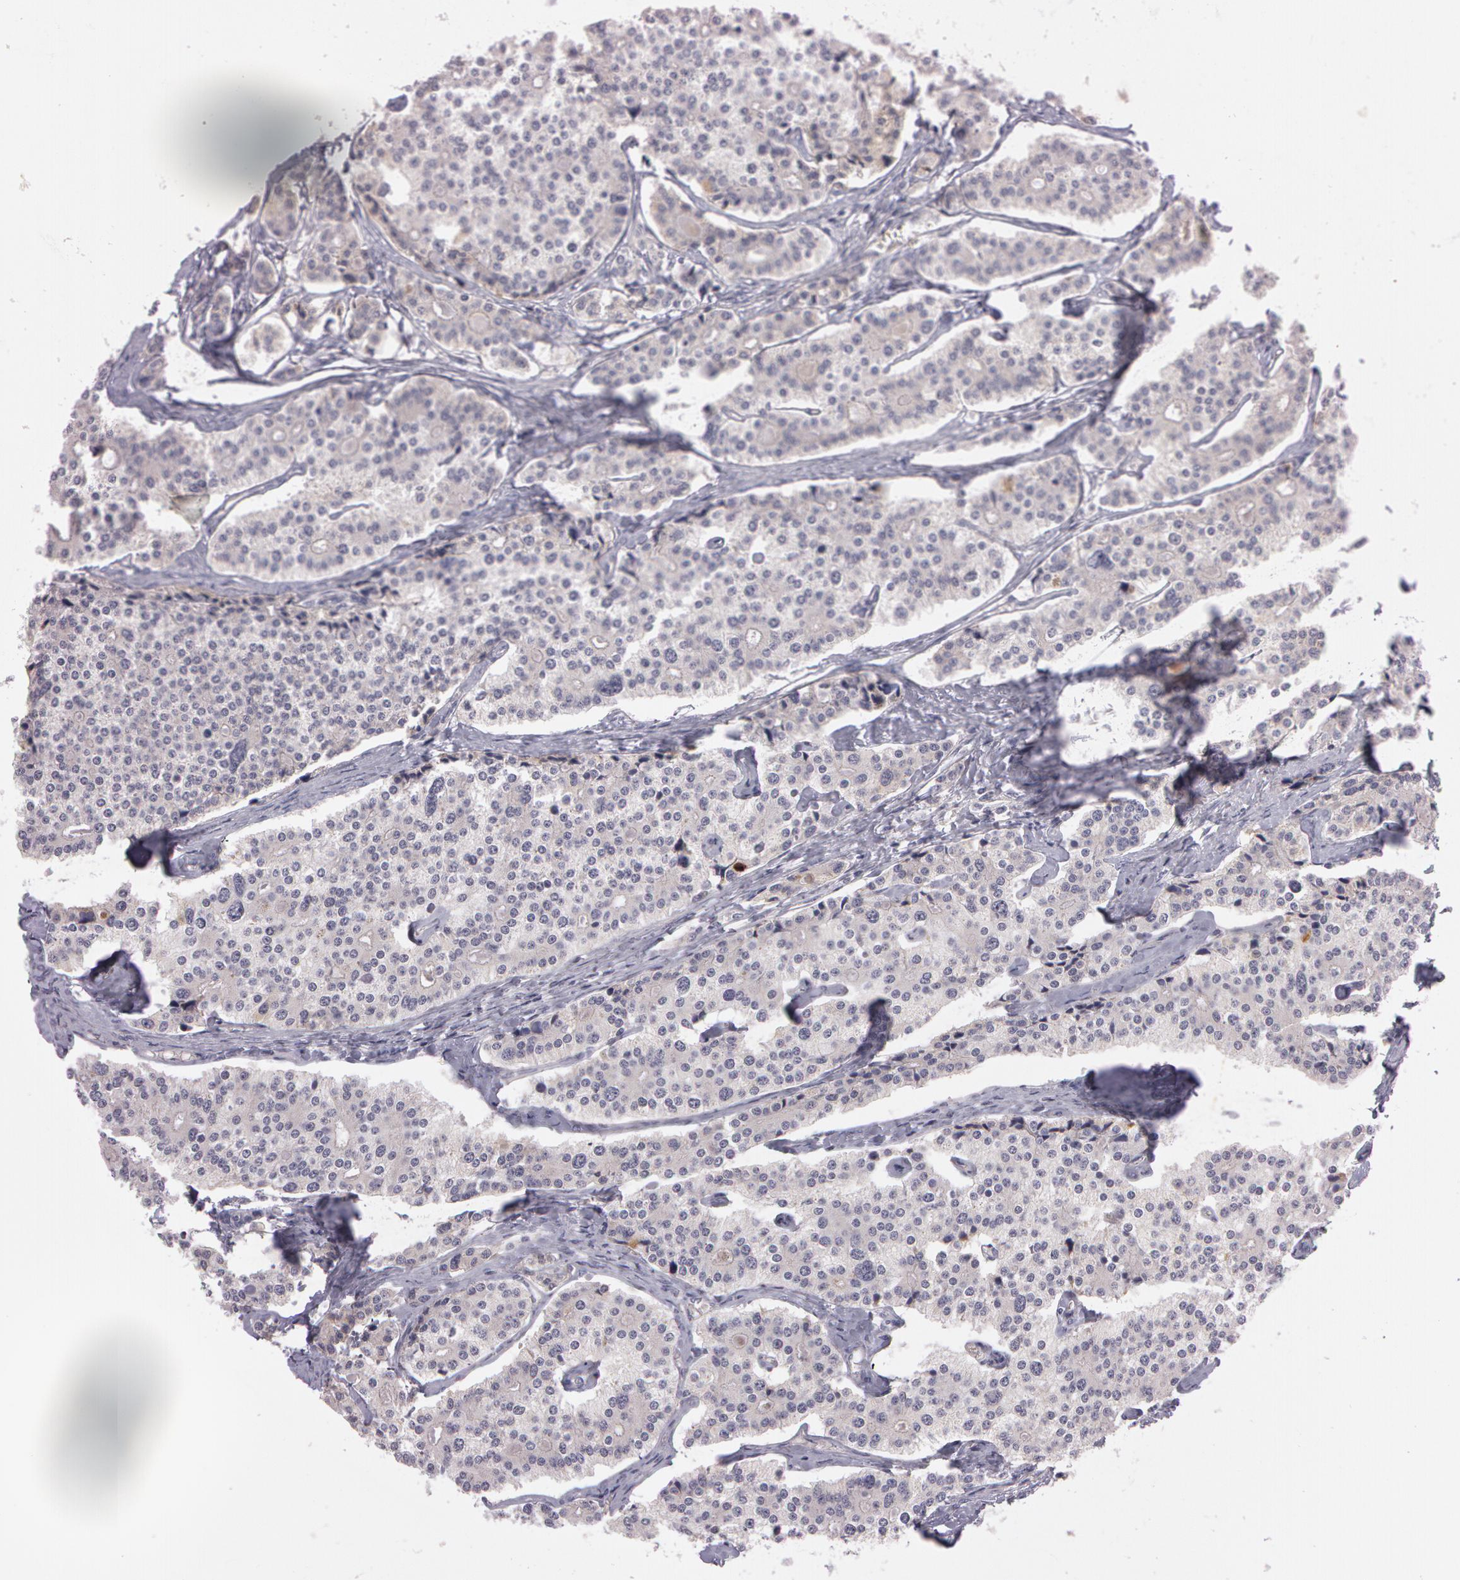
{"staining": {"intensity": "weak", "quantity": "<25%", "location": "cytoplasmic/membranous"}, "tissue": "carcinoid", "cell_type": "Tumor cells", "image_type": "cancer", "snomed": [{"axis": "morphology", "description": "Carcinoid, malignant, NOS"}, {"axis": "topography", "description": "Small intestine"}], "caption": "Tumor cells are negative for brown protein staining in carcinoid.", "gene": "MXRA5", "patient": {"sex": "male", "age": 63}}